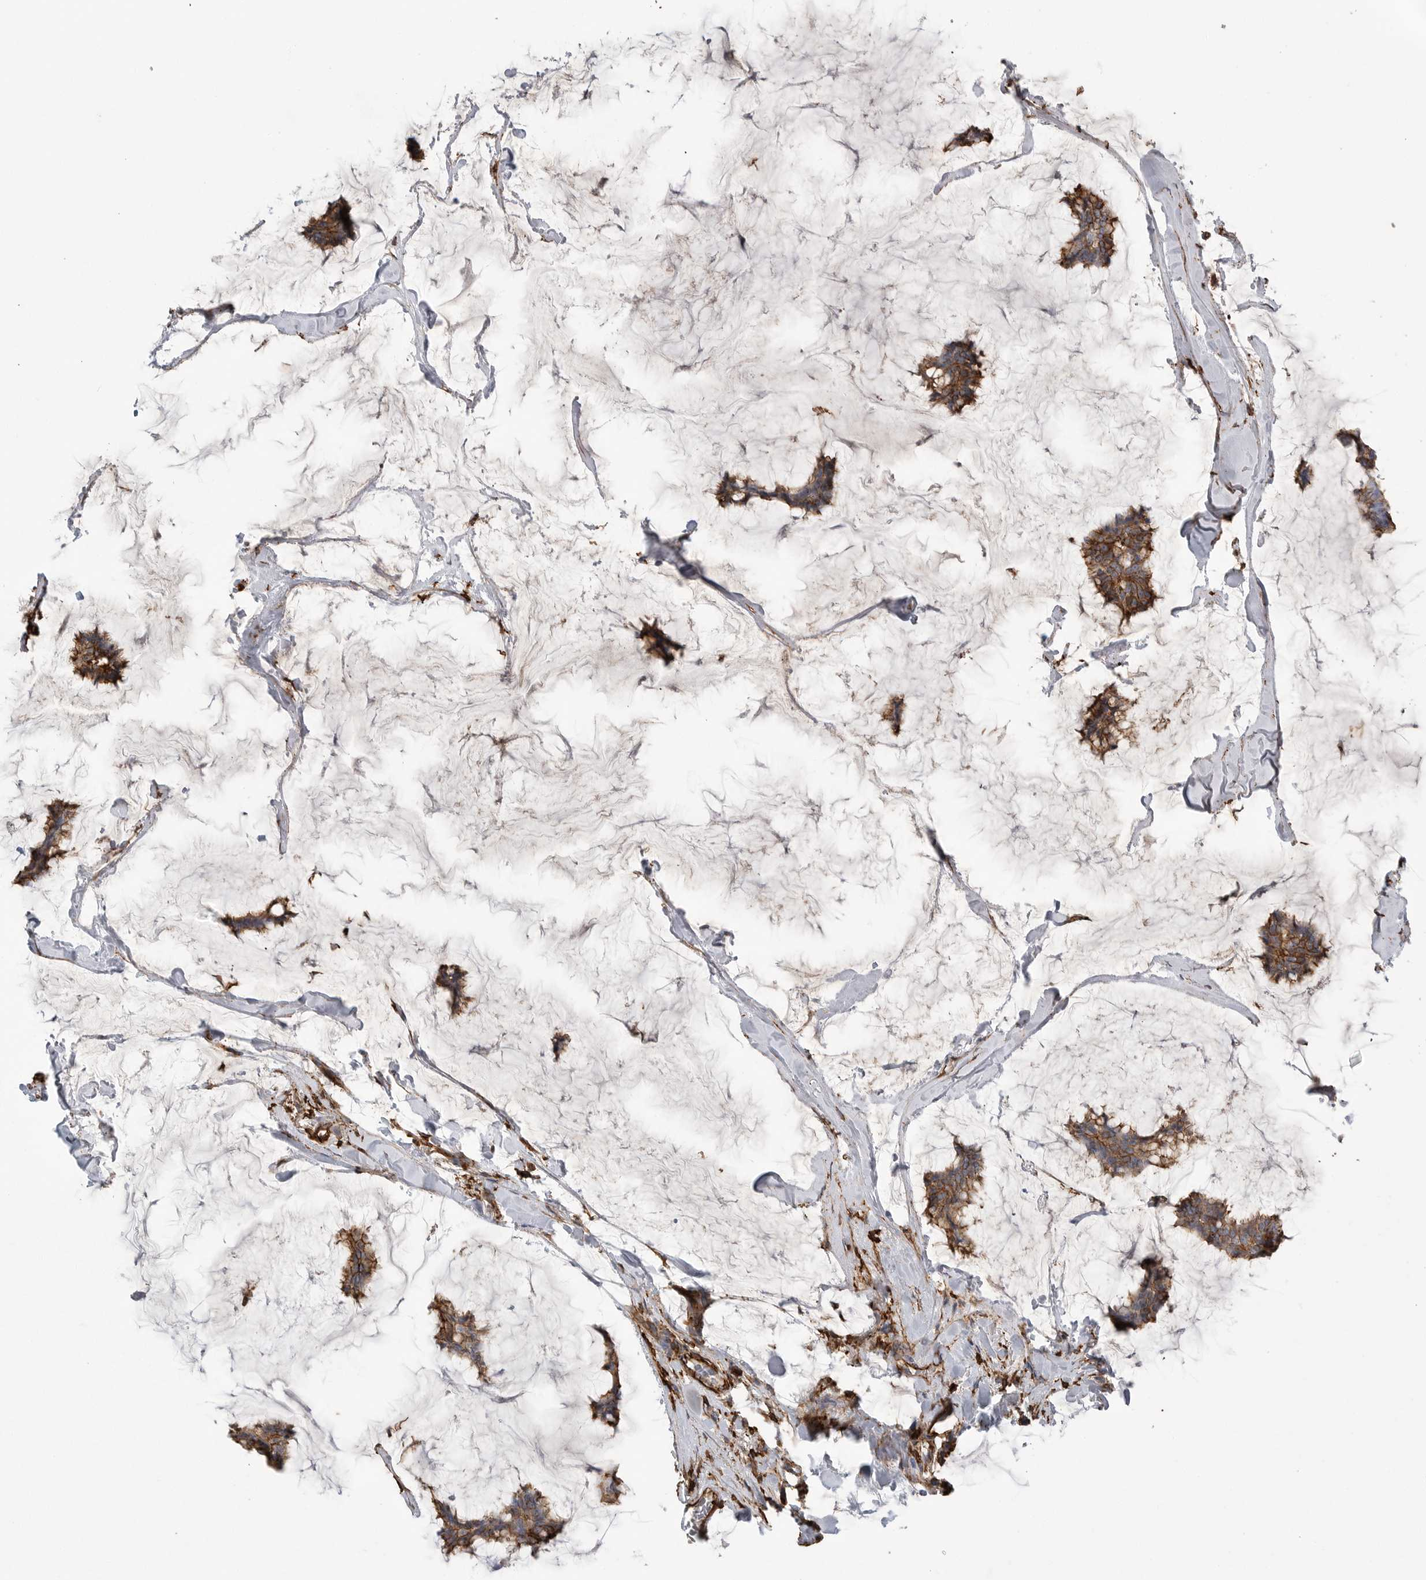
{"staining": {"intensity": "strong", "quantity": ">75%", "location": "cytoplasmic/membranous"}, "tissue": "breast cancer", "cell_type": "Tumor cells", "image_type": "cancer", "snomed": [{"axis": "morphology", "description": "Duct carcinoma"}, {"axis": "topography", "description": "Breast"}], "caption": "This histopathology image displays immunohistochemistry (IHC) staining of human breast cancer (invasive ductal carcinoma), with high strong cytoplasmic/membranous expression in about >75% of tumor cells.", "gene": "GPER1", "patient": {"sex": "female", "age": 93}}